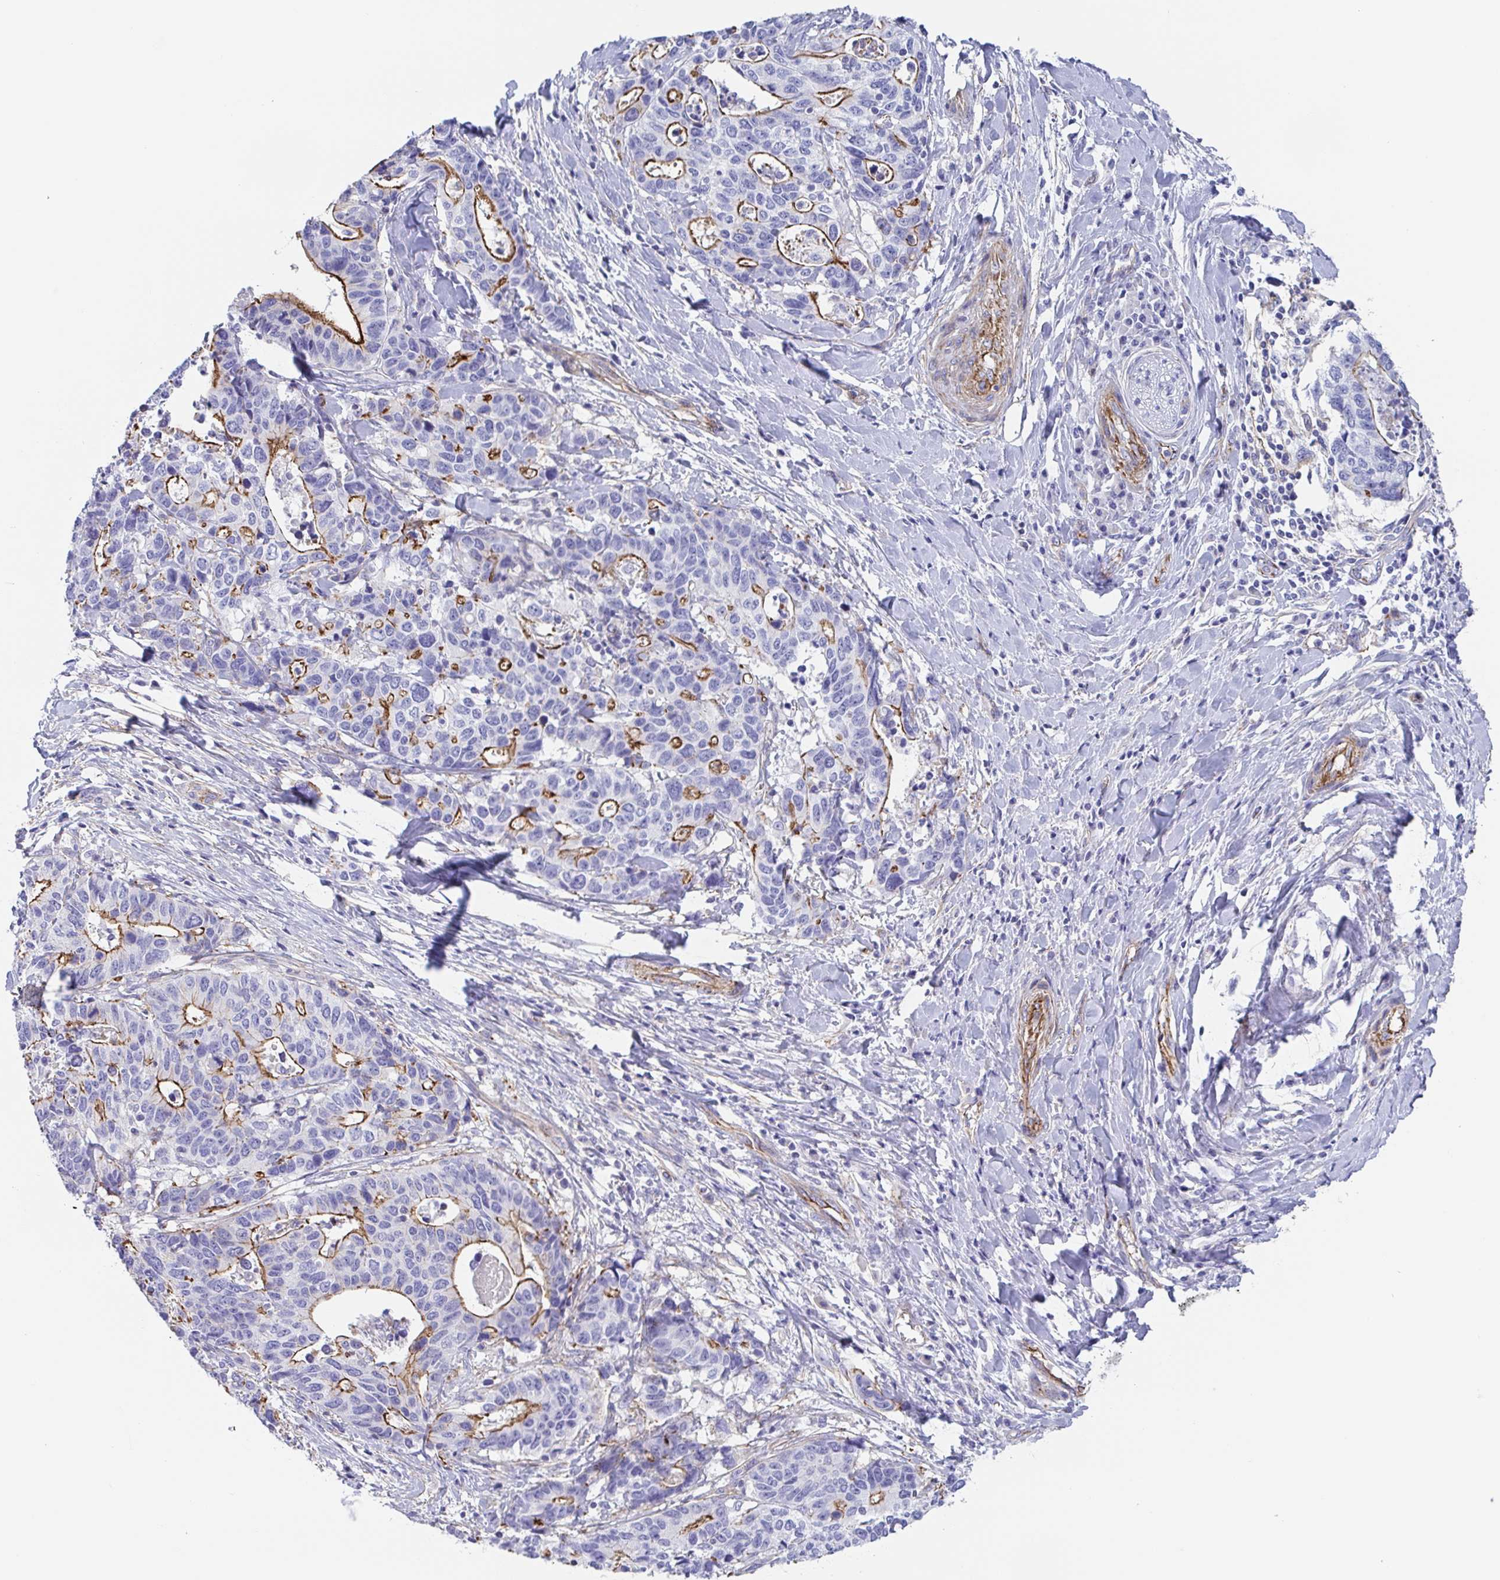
{"staining": {"intensity": "moderate", "quantity": "25%-75%", "location": "cytoplasmic/membranous"}, "tissue": "stomach cancer", "cell_type": "Tumor cells", "image_type": "cancer", "snomed": [{"axis": "morphology", "description": "Adenocarcinoma, NOS"}, {"axis": "topography", "description": "Stomach, upper"}], "caption": "Protein staining of adenocarcinoma (stomach) tissue displays moderate cytoplasmic/membranous staining in about 25%-75% of tumor cells.", "gene": "TRAM2", "patient": {"sex": "female", "age": 67}}